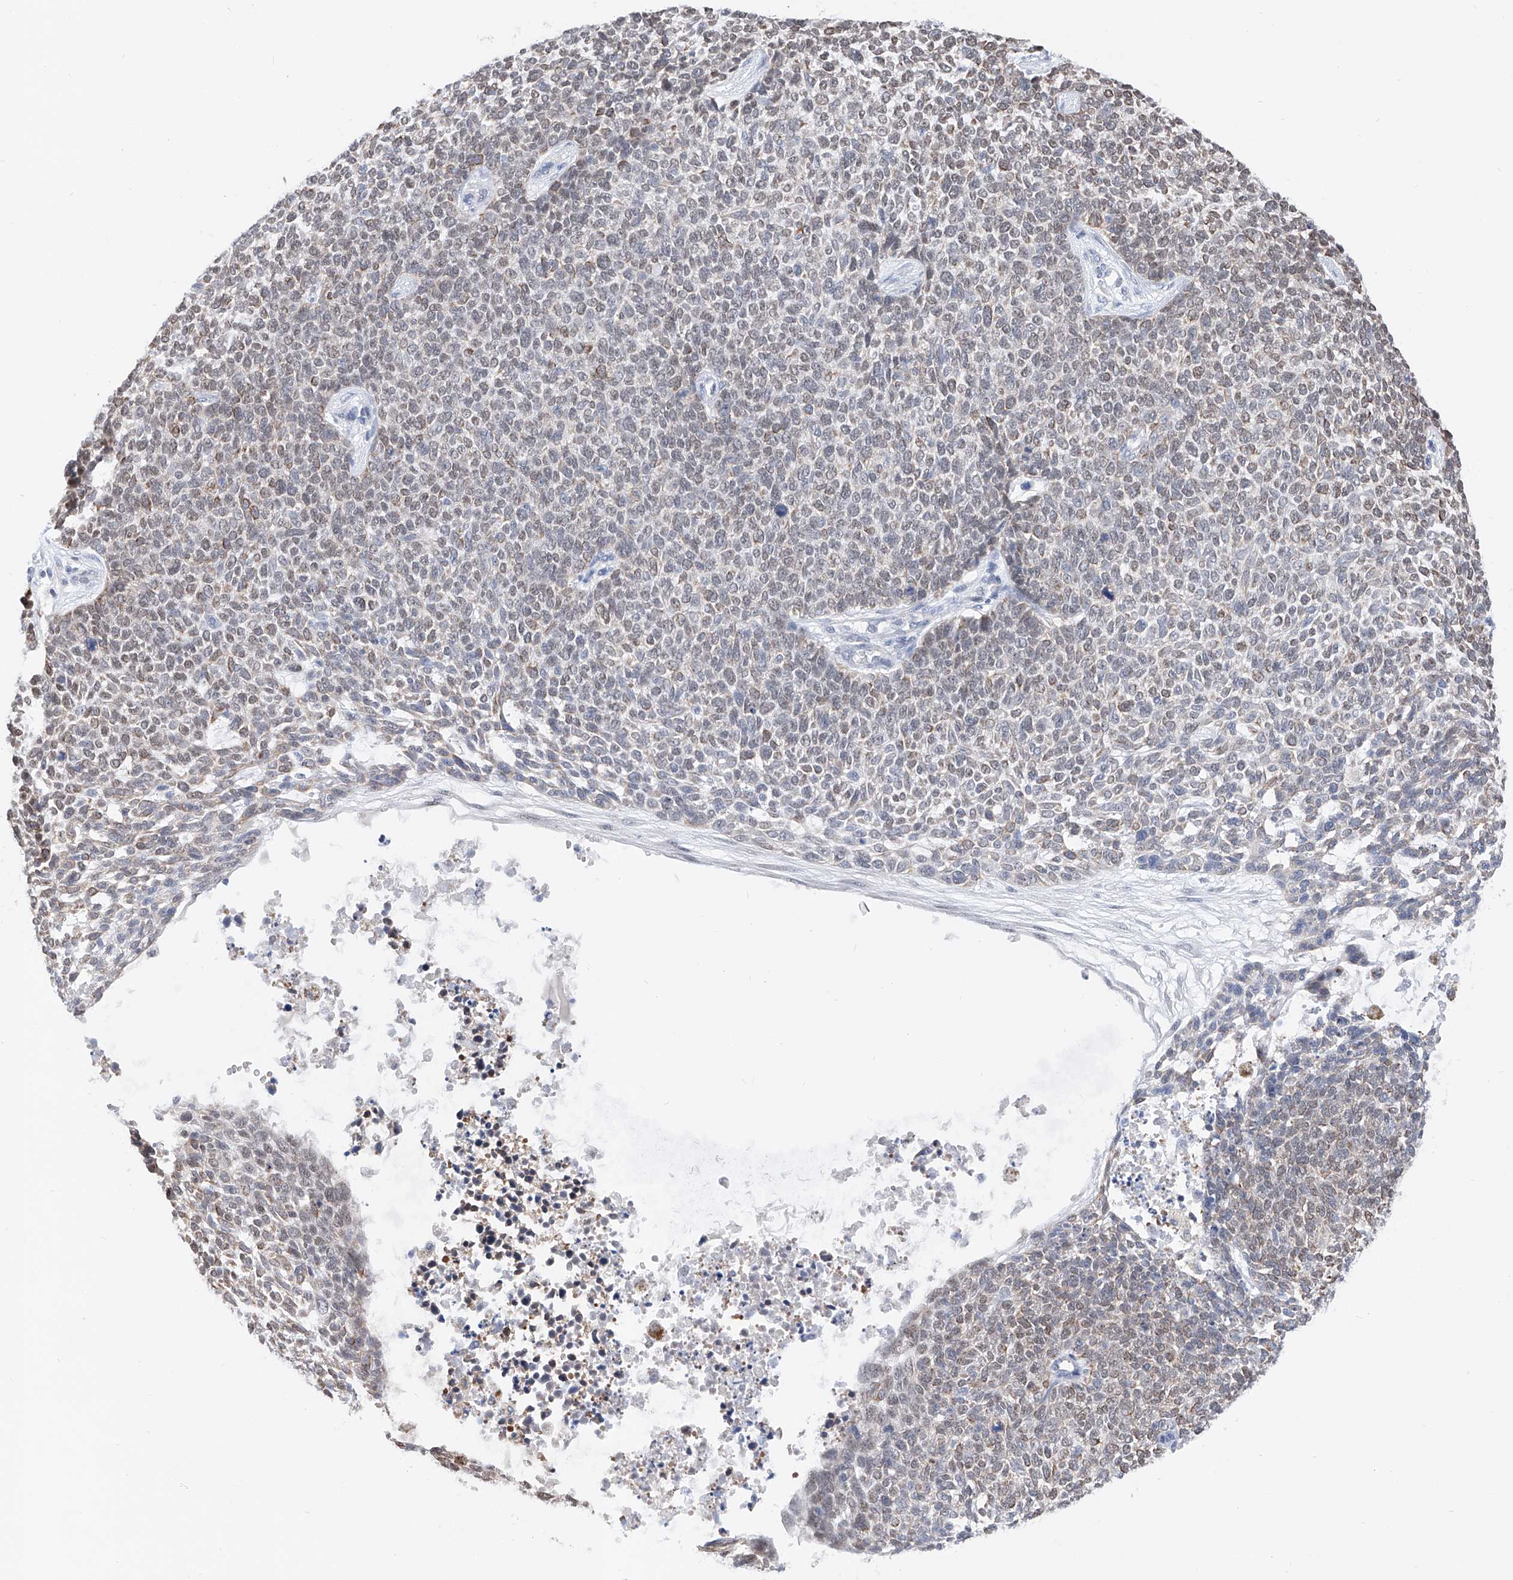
{"staining": {"intensity": "moderate", "quantity": "25%-75%", "location": "cytoplasmic/membranous,nuclear"}, "tissue": "skin cancer", "cell_type": "Tumor cells", "image_type": "cancer", "snomed": [{"axis": "morphology", "description": "Basal cell carcinoma"}, {"axis": "topography", "description": "Skin"}], "caption": "The immunohistochemical stain shows moderate cytoplasmic/membranous and nuclear expression in tumor cells of skin cancer tissue. (Brightfield microscopy of DAB IHC at high magnification).", "gene": "SNRNP200", "patient": {"sex": "female", "age": 84}}